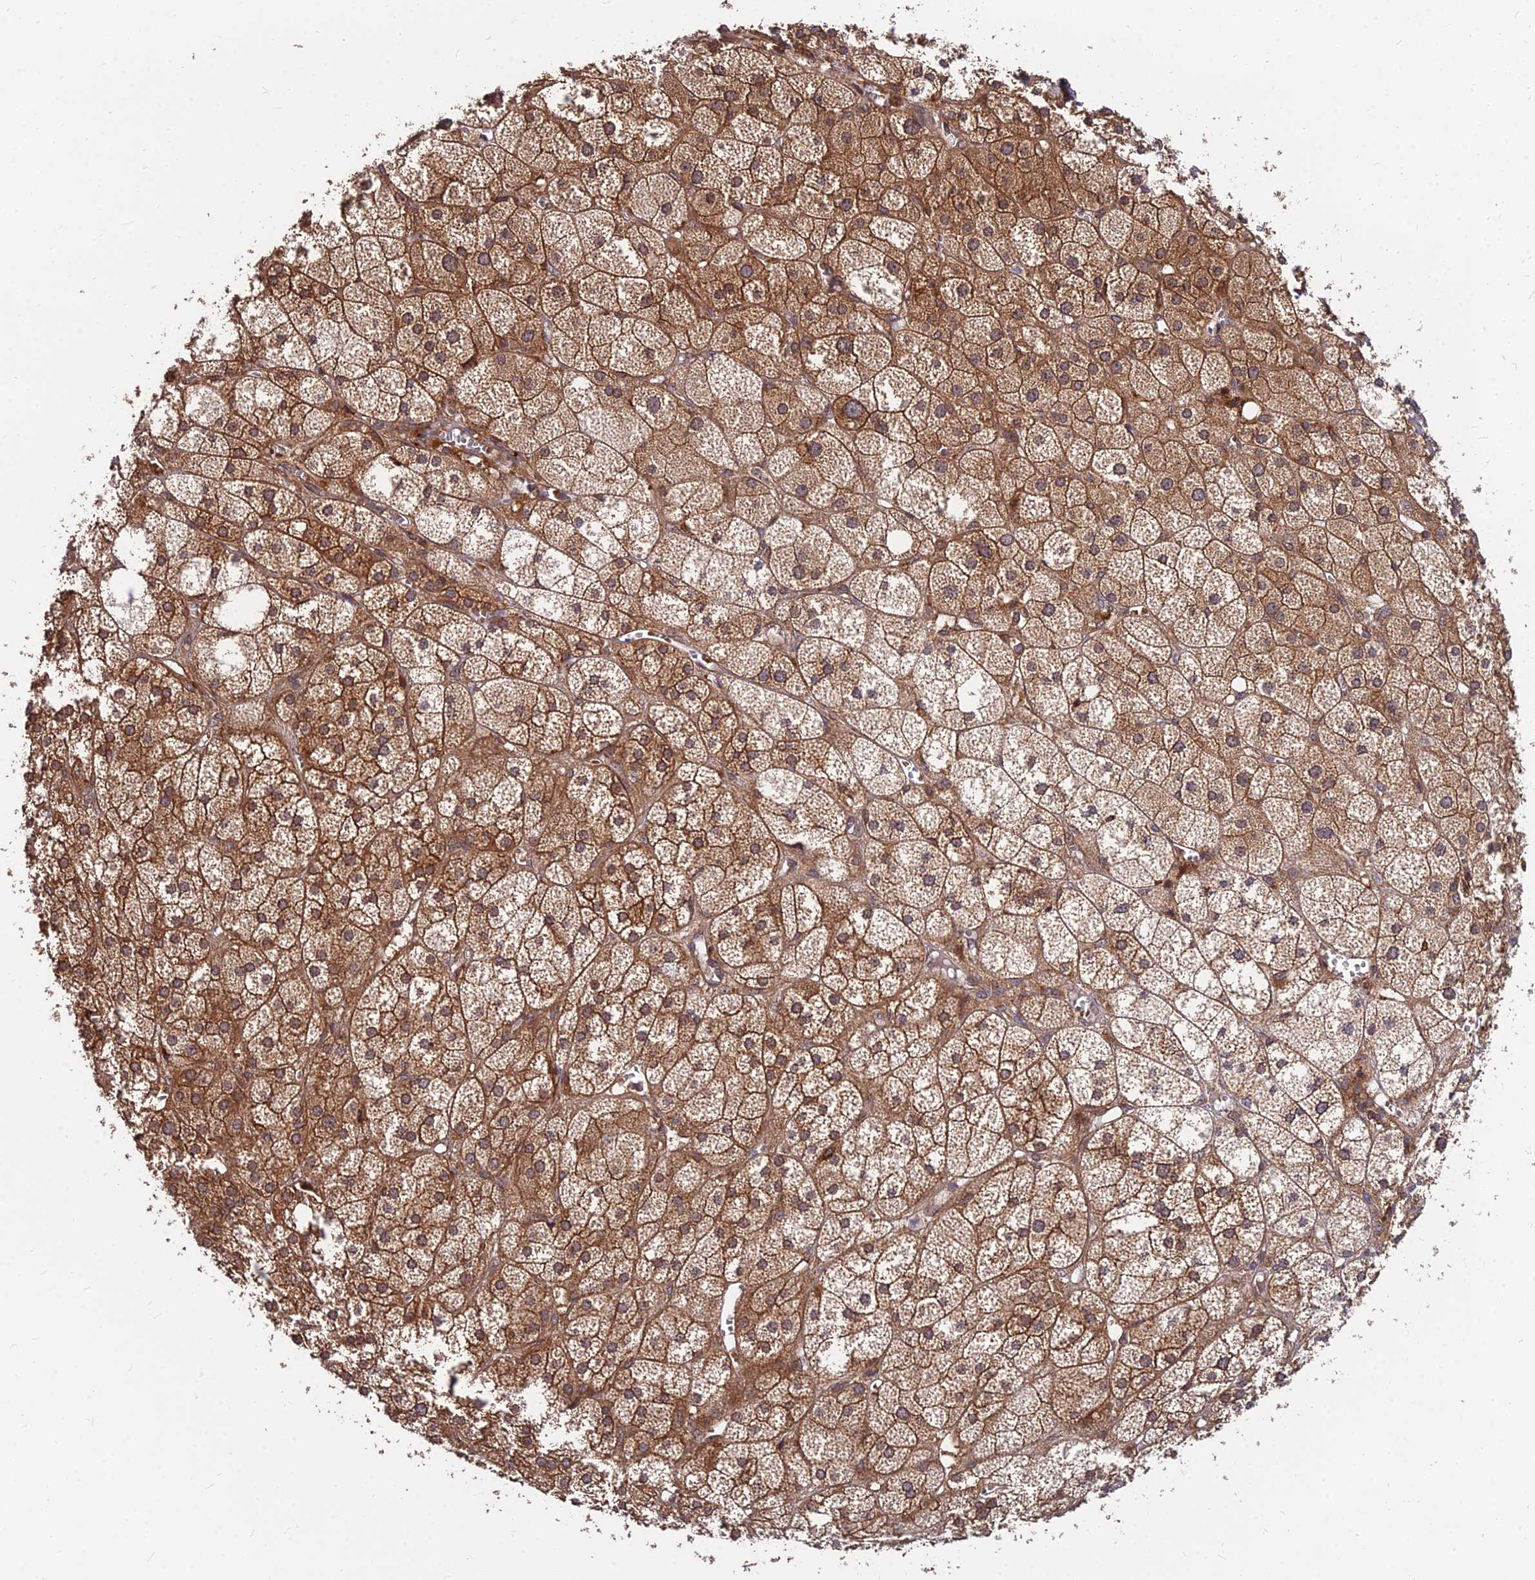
{"staining": {"intensity": "strong", "quantity": ">75%", "location": "cytoplasmic/membranous,nuclear"}, "tissue": "adrenal gland", "cell_type": "Glandular cells", "image_type": "normal", "snomed": [{"axis": "morphology", "description": "Normal tissue, NOS"}, {"axis": "topography", "description": "Adrenal gland"}], "caption": "Immunohistochemical staining of benign human adrenal gland demonstrates high levels of strong cytoplasmic/membranous,nuclear staining in about >75% of glandular cells.", "gene": "CCT6A", "patient": {"sex": "female", "age": 61}}